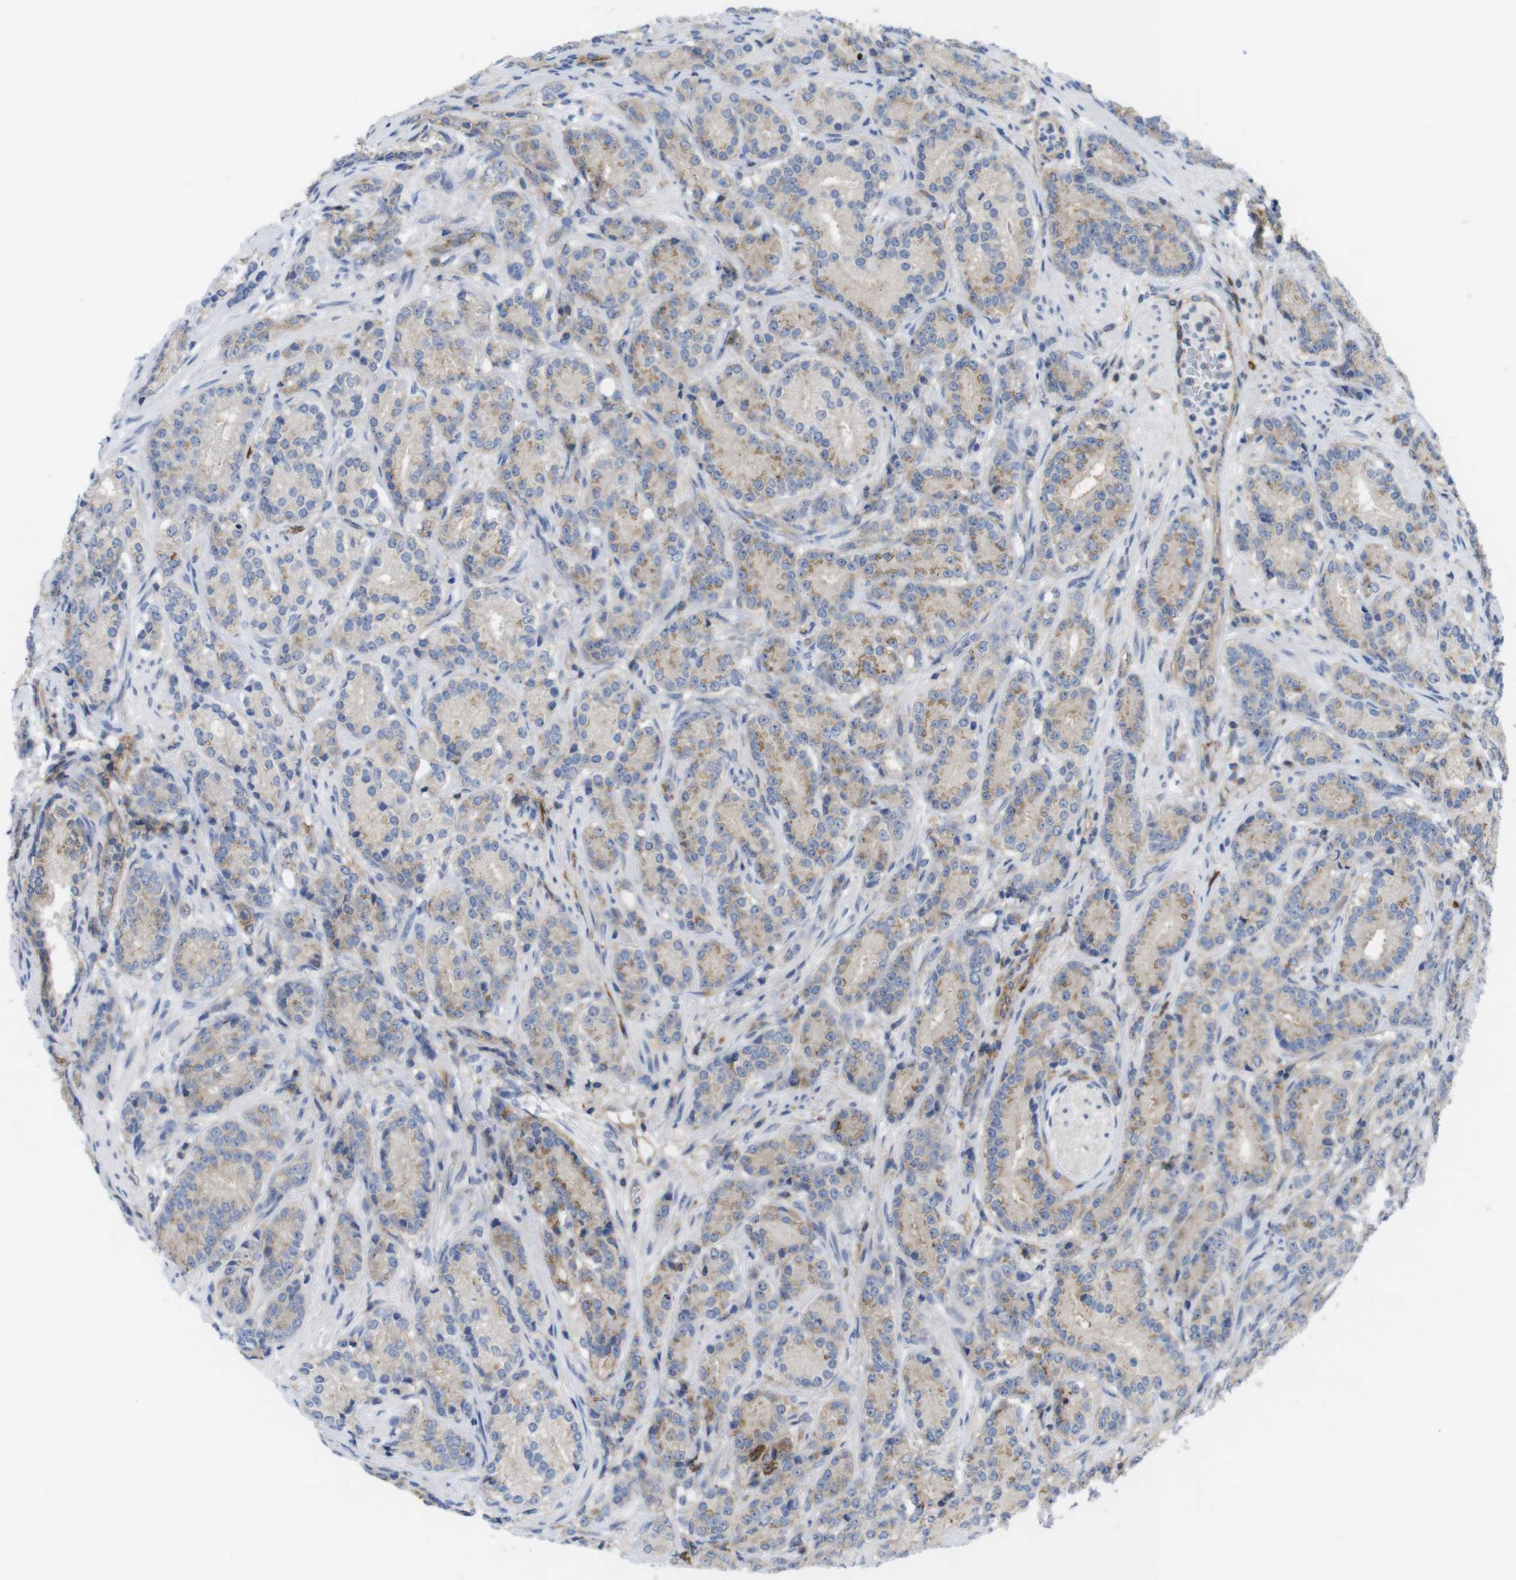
{"staining": {"intensity": "weak", "quantity": "25%-75%", "location": "cytoplasmic/membranous"}, "tissue": "prostate cancer", "cell_type": "Tumor cells", "image_type": "cancer", "snomed": [{"axis": "morphology", "description": "Adenocarcinoma, High grade"}, {"axis": "topography", "description": "Prostate"}], "caption": "DAB (3,3'-diaminobenzidine) immunohistochemical staining of human prostate cancer (adenocarcinoma (high-grade)) exhibits weak cytoplasmic/membranous protein positivity in about 25%-75% of tumor cells. The staining was performed using DAB (3,3'-diaminobenzidine) to visualize the protein expression in brown, while the nuclei were stained in blue with hematoxylin (Magnification: 20x).", "gene": "CCR6", "patient": {"sex": "male", "age": 61}}